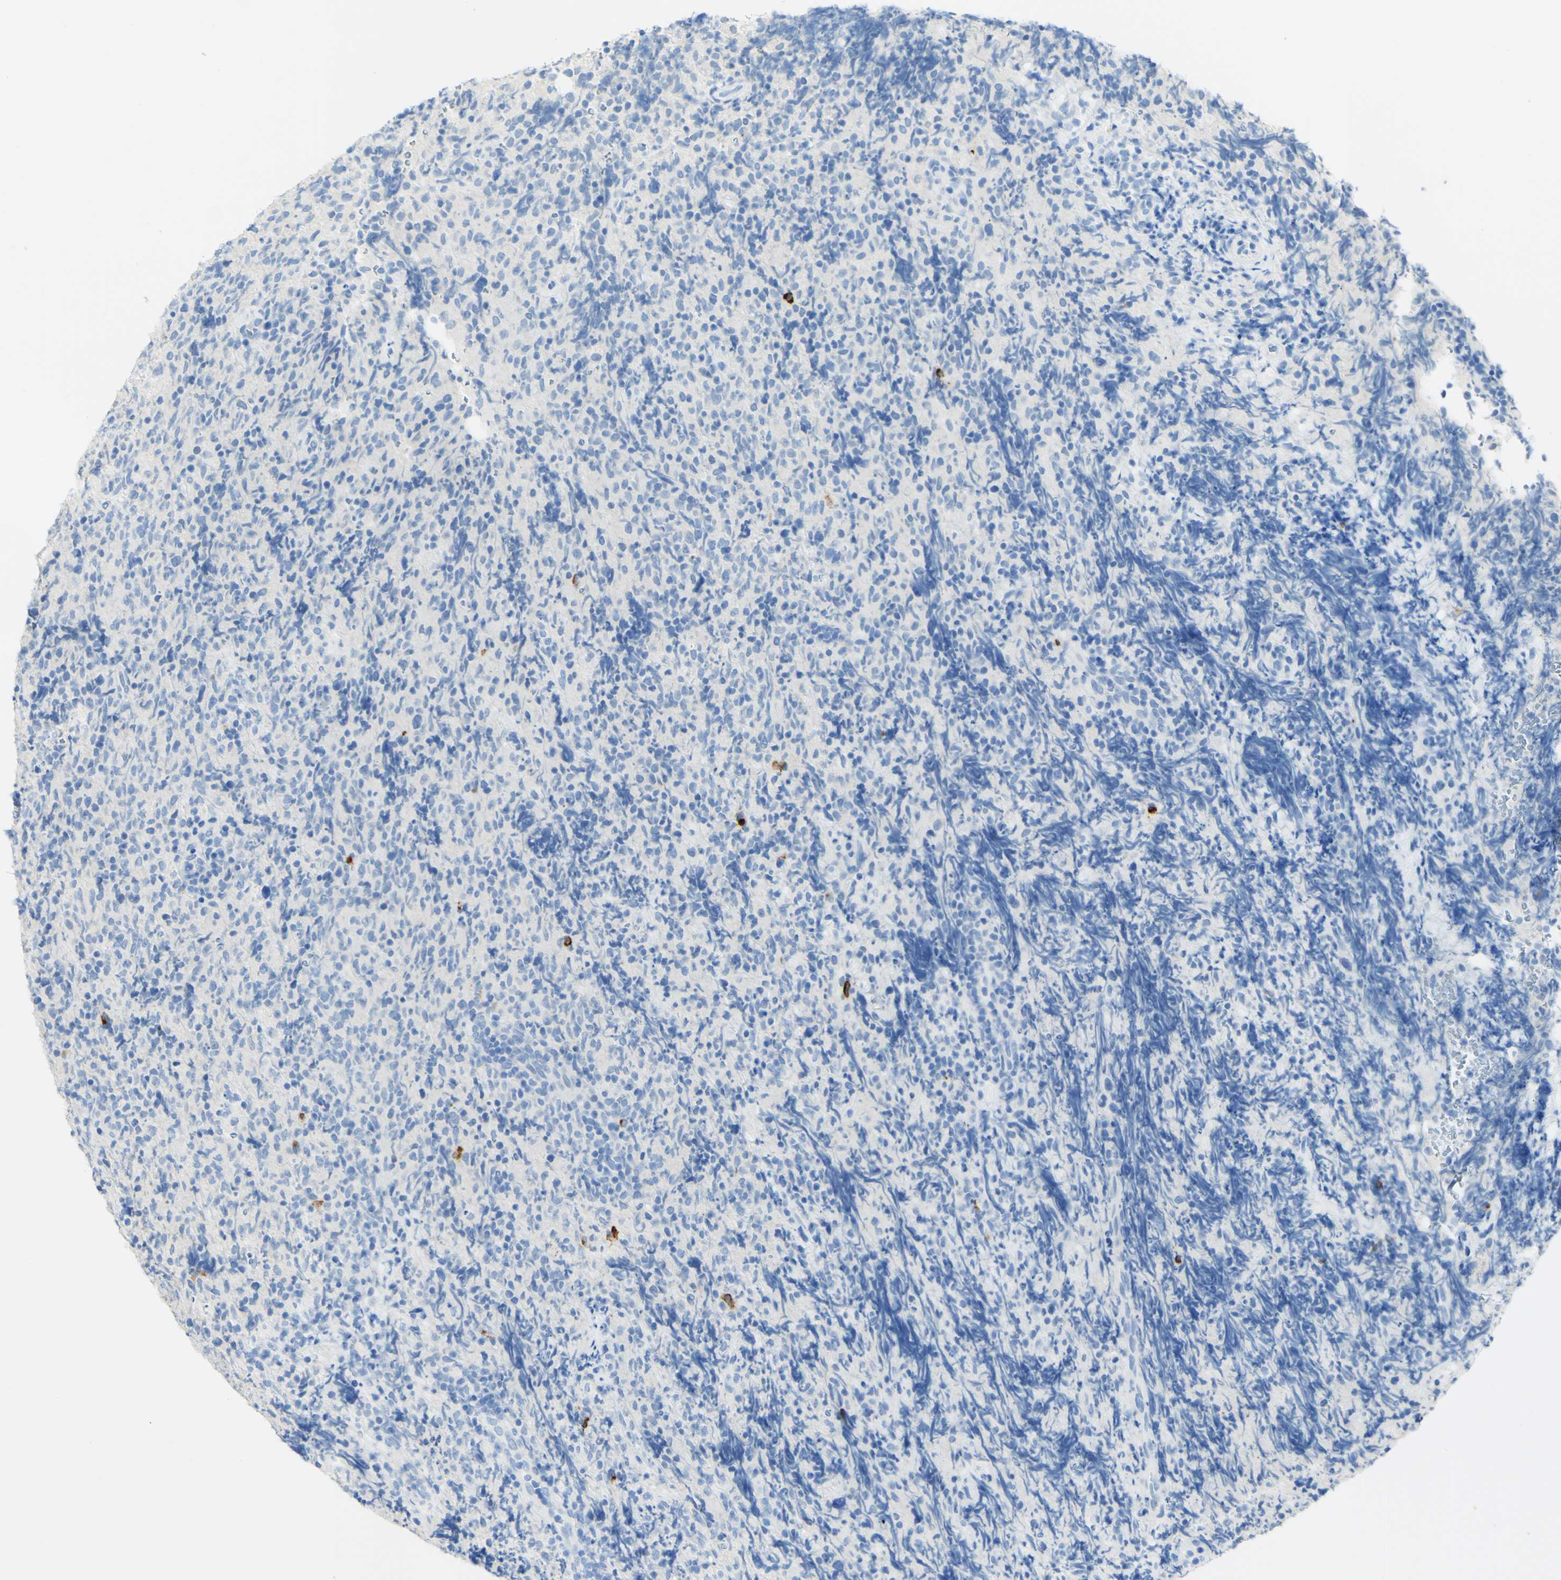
{"staining": {"intensity": "negative", "quantity": "none", "location": "none"}, "tissue": "lymphoma", "cell_type": "Tumor cells", "image_type": "cancer", "snomed": [{"axis": "morphology", "description": "Malignant lymphoma, non-Hodgkin's type, High grade"}, {"axis": "topography", "description": "Tonsil"}], "caption": "High-grade malignant lymphoma, non-Hodgkin's type stained for a protein using IHC shows no positivity tumor cells.", "gene": "PIGR", "patient": {"sex": "female", "age": 36}}